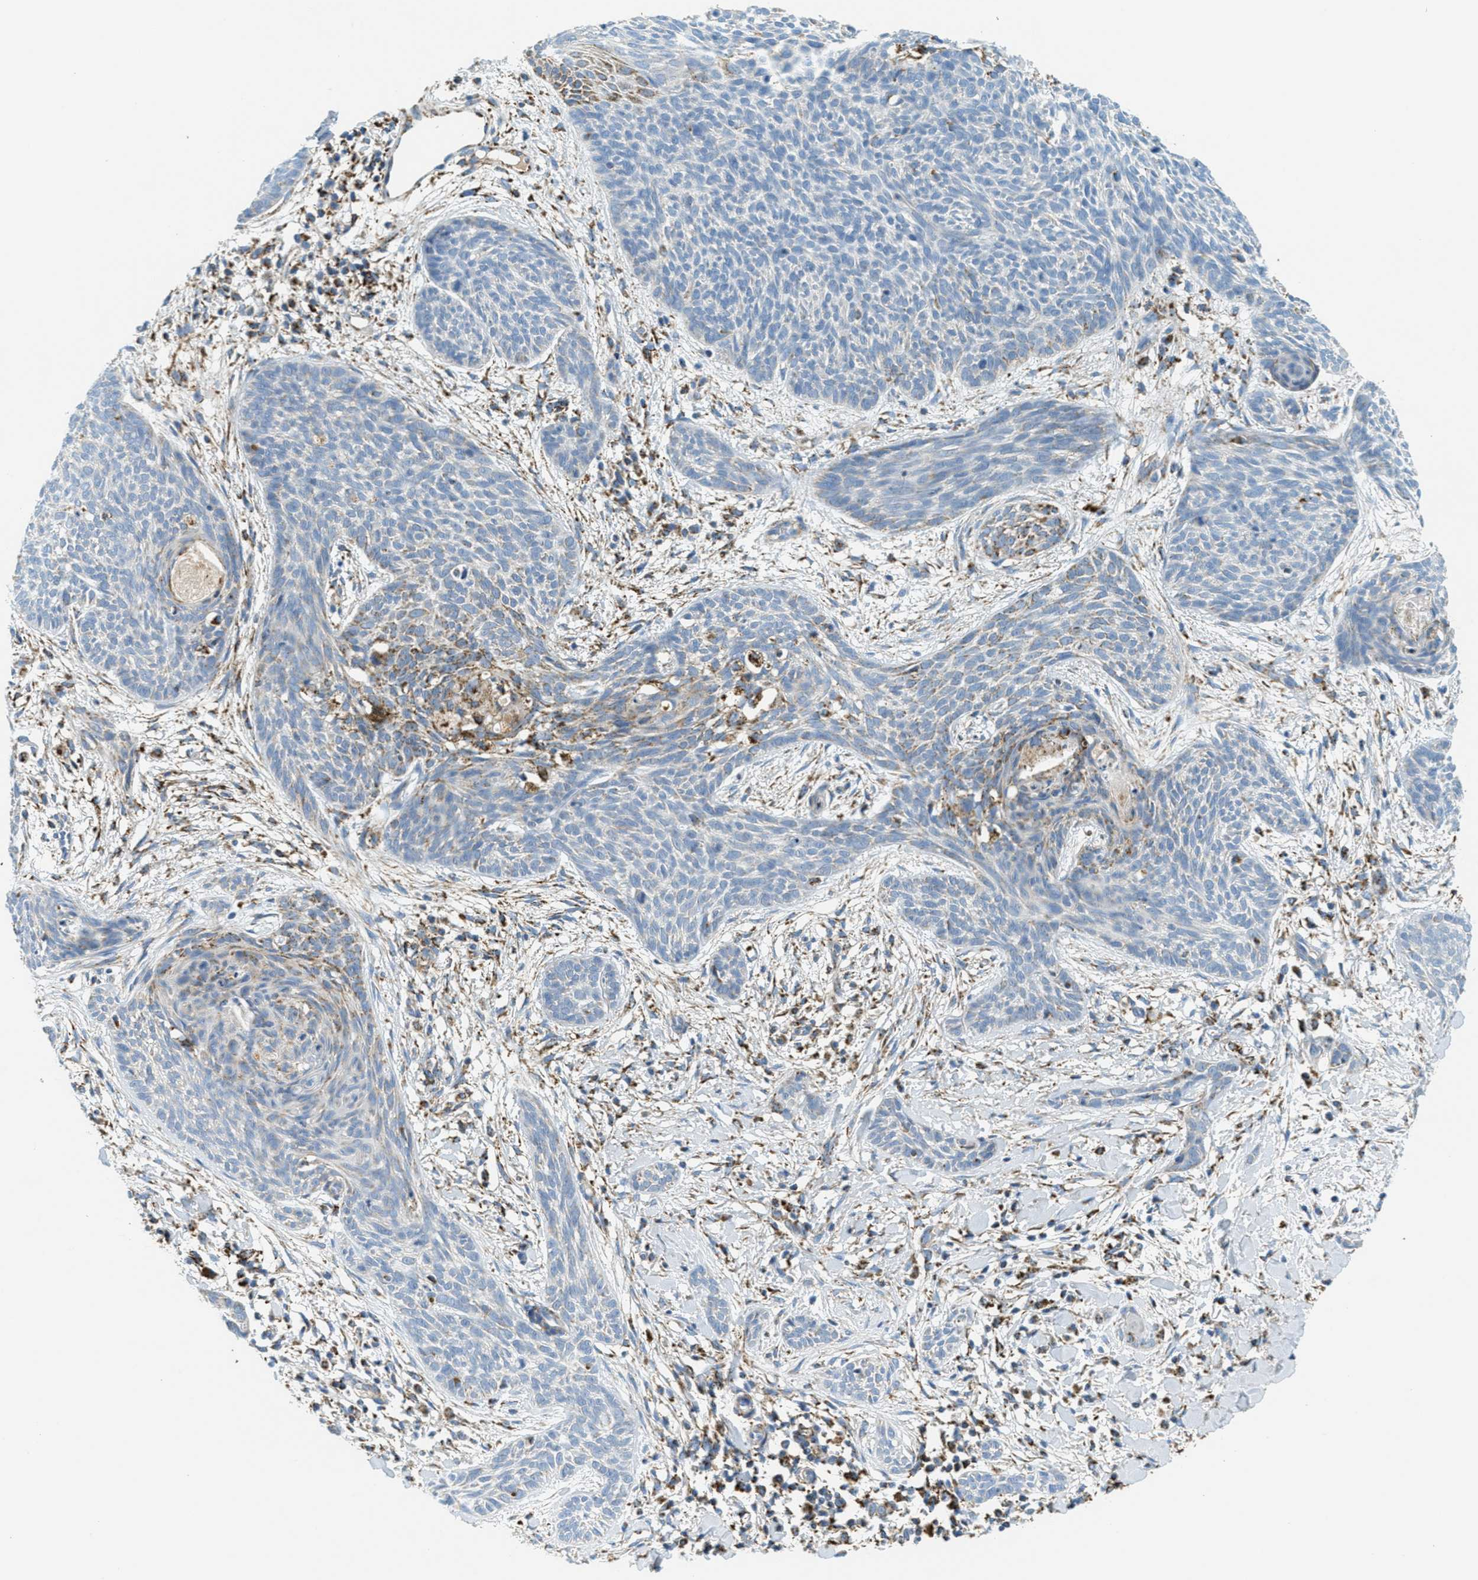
{"staining": {"intensity": "moderate", "quantity": "<25%", "location": "cytoplasmic/membranous"}, "tissue": "skin cancer", "cell_type": "Tumor cells", "image_type": "cancer", "snomed": [{"axis": "morphology", "description": "Basal cell carcinoma"}, {"axis": "topography", "description": "Skin"}], "caption": "This image shows skin basal cell carcinoma stained with IHC to label a protein in brown. The cytoplasmic/membranous of tumor cells show moderate positivity for the protein. Nuclei are counter-stained blue.", "gene": "HLCS", "patient": {"sex": "female", "age": 59}}